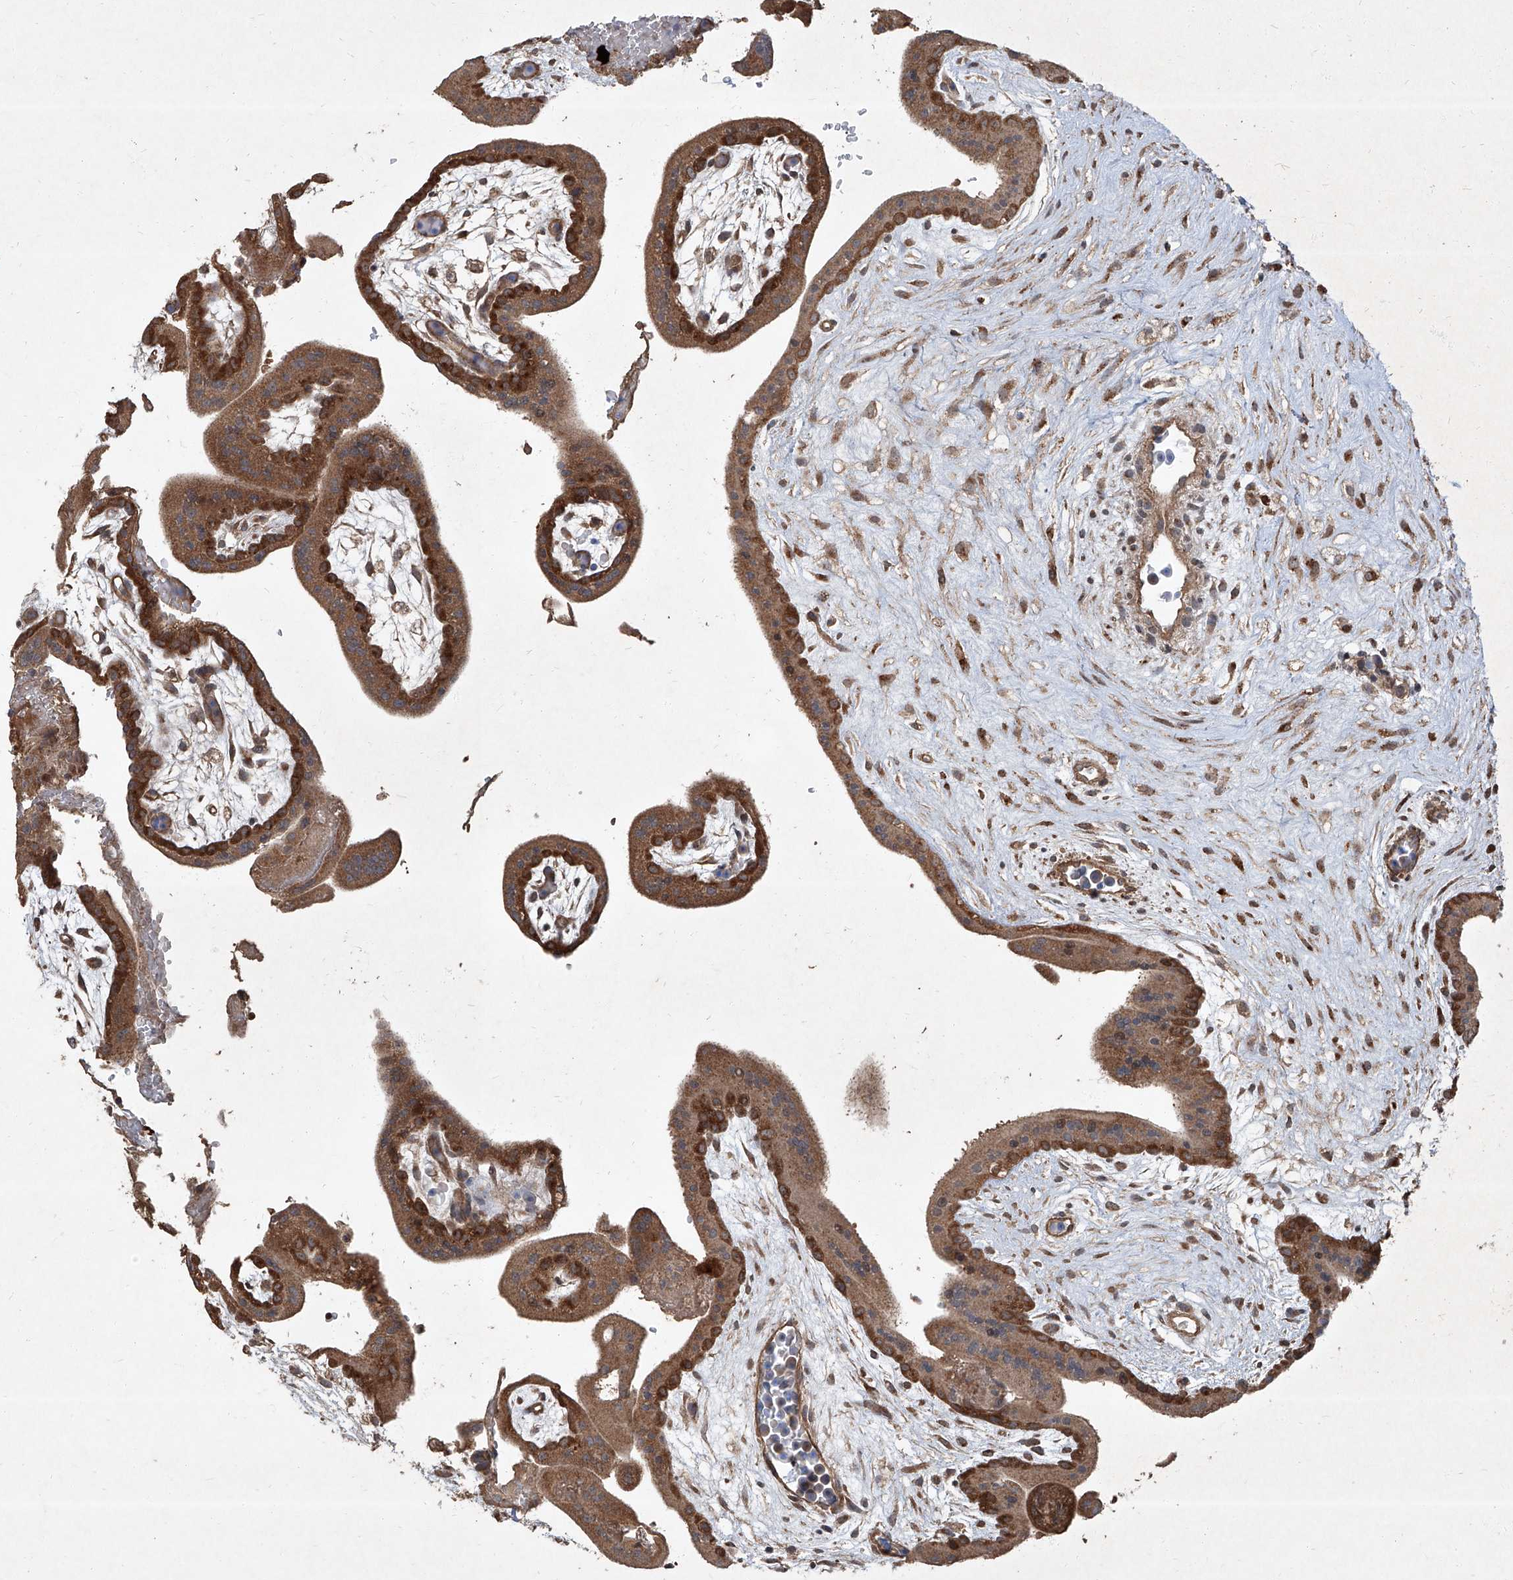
{"staining": {"intensity": "moderate", "quantity": ">75%", "location": "cytoplasmic/membranous"}, "tissue": "placenta", "cell_type": "Trophoblastic cells", "image_type": "normal", "snomed": [{"axis": "morphology", "description": "Normal tissue, NOS"}, {"axis": "topography", "description": "Placenta"}], "caption": "The immunohistochemical stain highlights moderate cytoplasmic/membranous staining in trophoblastic cells of unremarkable placenta.", "gene": "CCN1", "patient": {"sex": "female", "age": 35}}